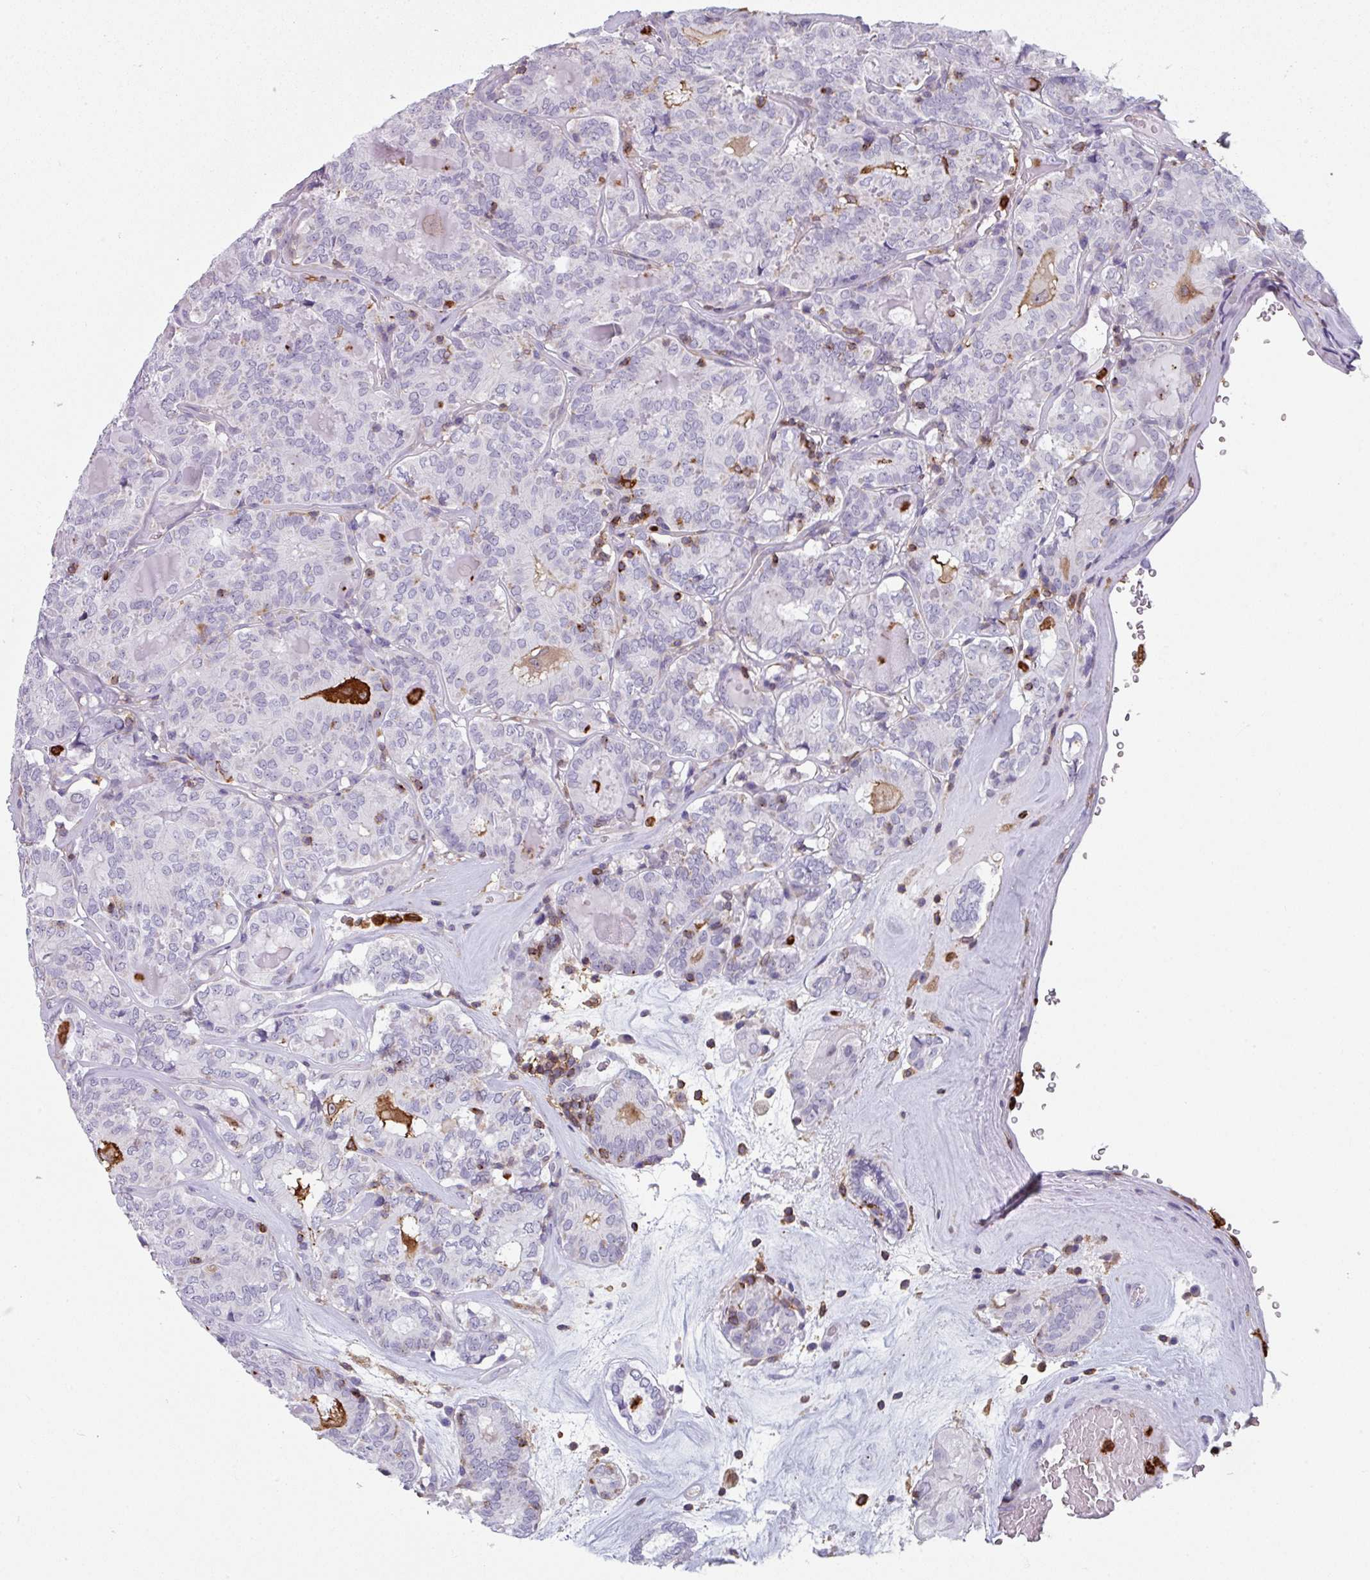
{"staining": {"intensity": "negative", "quantity": "none", "location": "none"}, "tissue": "thyroid cancer", "cell_type": "Tumor cells", "image_type": "cancer", "snomed": [{"axis": "morphology", "description": "Papillary adenocarcinoma, NOS"}, {"axis": "topography", "description": "Thyroid gland"}], "caption": "Immunohistochemistry (IHC) of thyroid cancer reveals no staining in tumor cells.", "gene": "EXOSC5", "patient": {"sex": "female", "age": 72}}